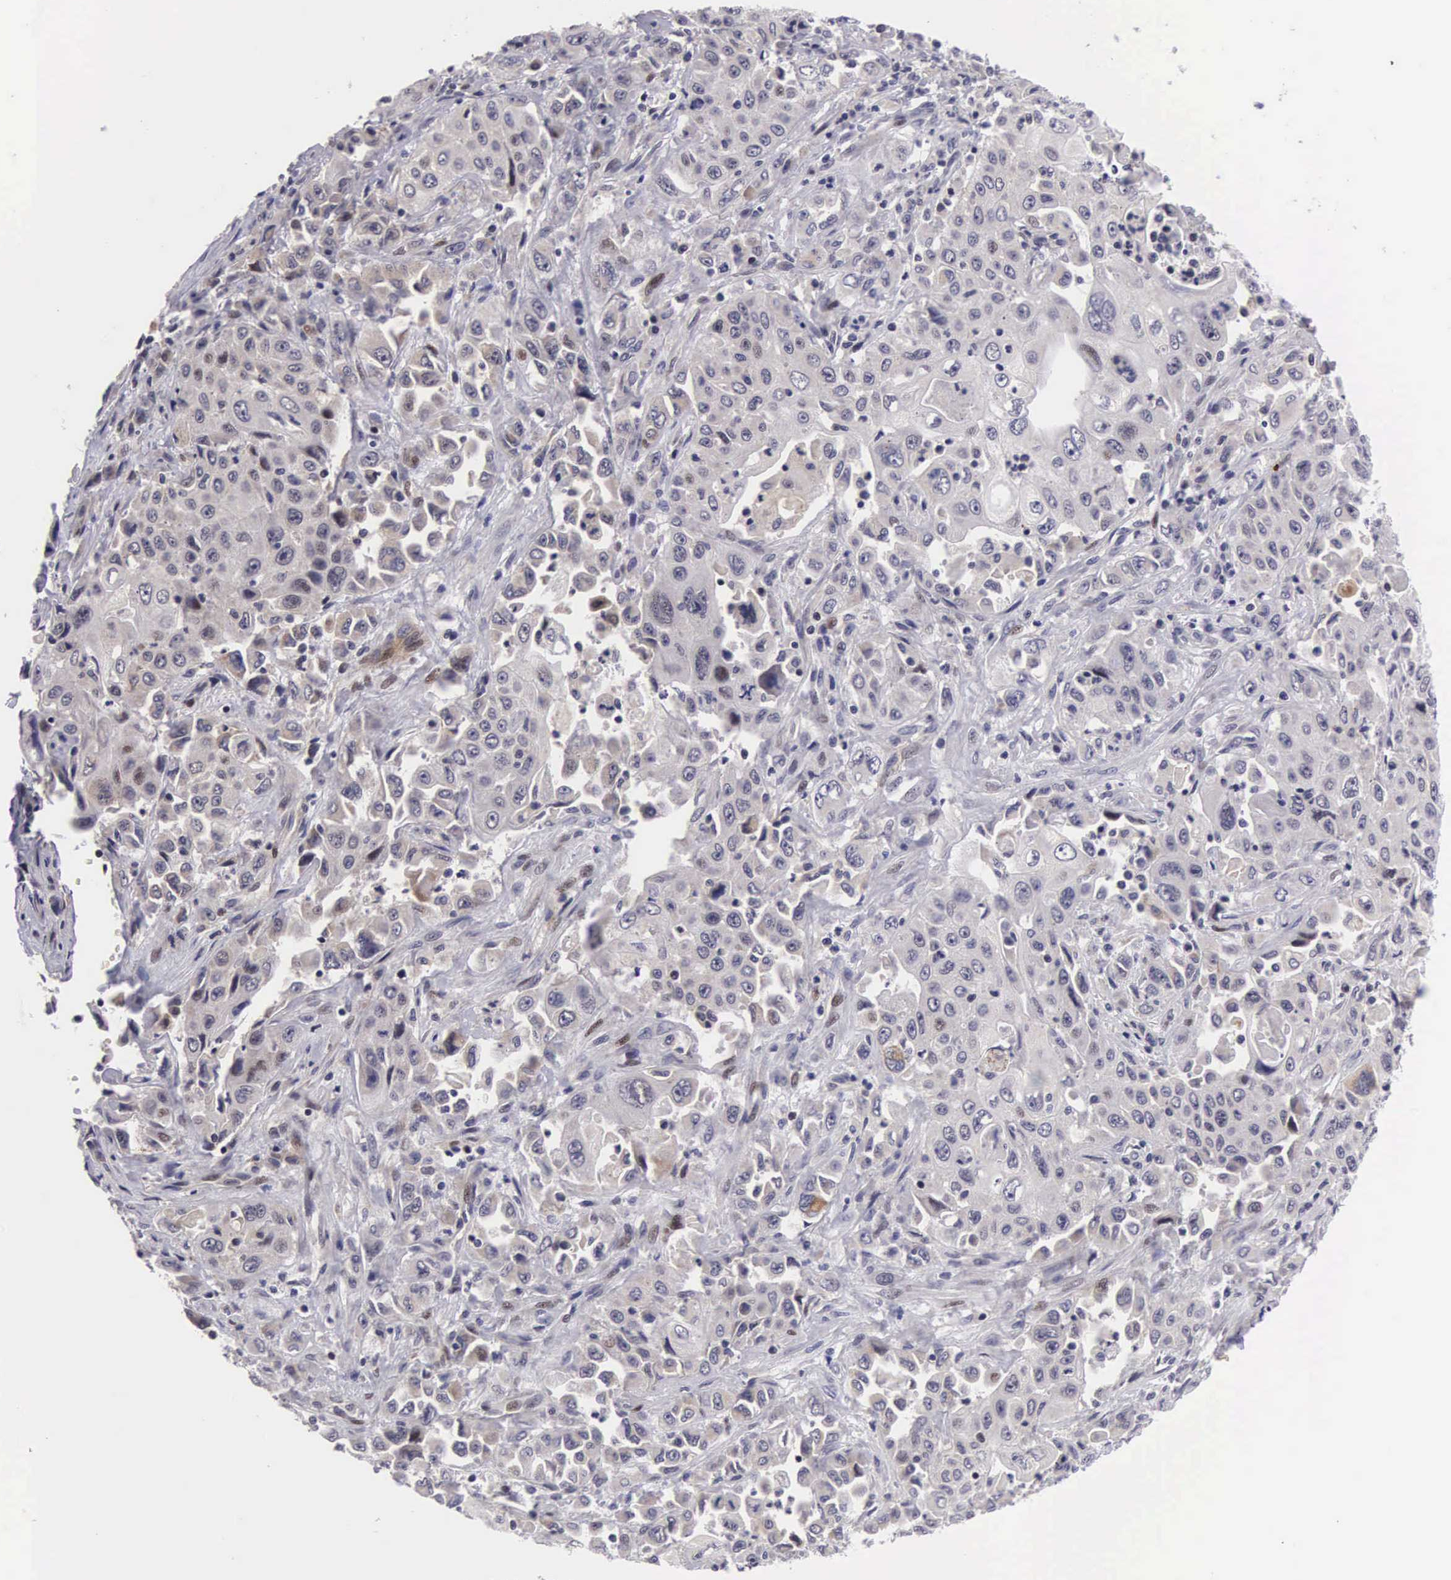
{"staining": {"intensity": "weak", "quantity": "25%-75%", "location": "cytoplasmic/membranous,nuclear"}, "tissue": "pancreatic cancer", "cell_type": "Tumor cells", "image_type": "cancer", "snomed": [{"axis": "morphology", "description": "Adenocarcinoma, NOS"}, {"axis": "topography", "description": "Pancreas"}], "caption": "Immunohistochemistry (DAB (3,3'-diaminobenzidine)) staining of human adenocarcinoma (pancreatic) reveals weak cytoplasmic/membranous and nuclear protein staining in approximately 25%-75% of tumor cells.", "gene": "EMID1", "patient": {"sex": "male", "age": 70}}